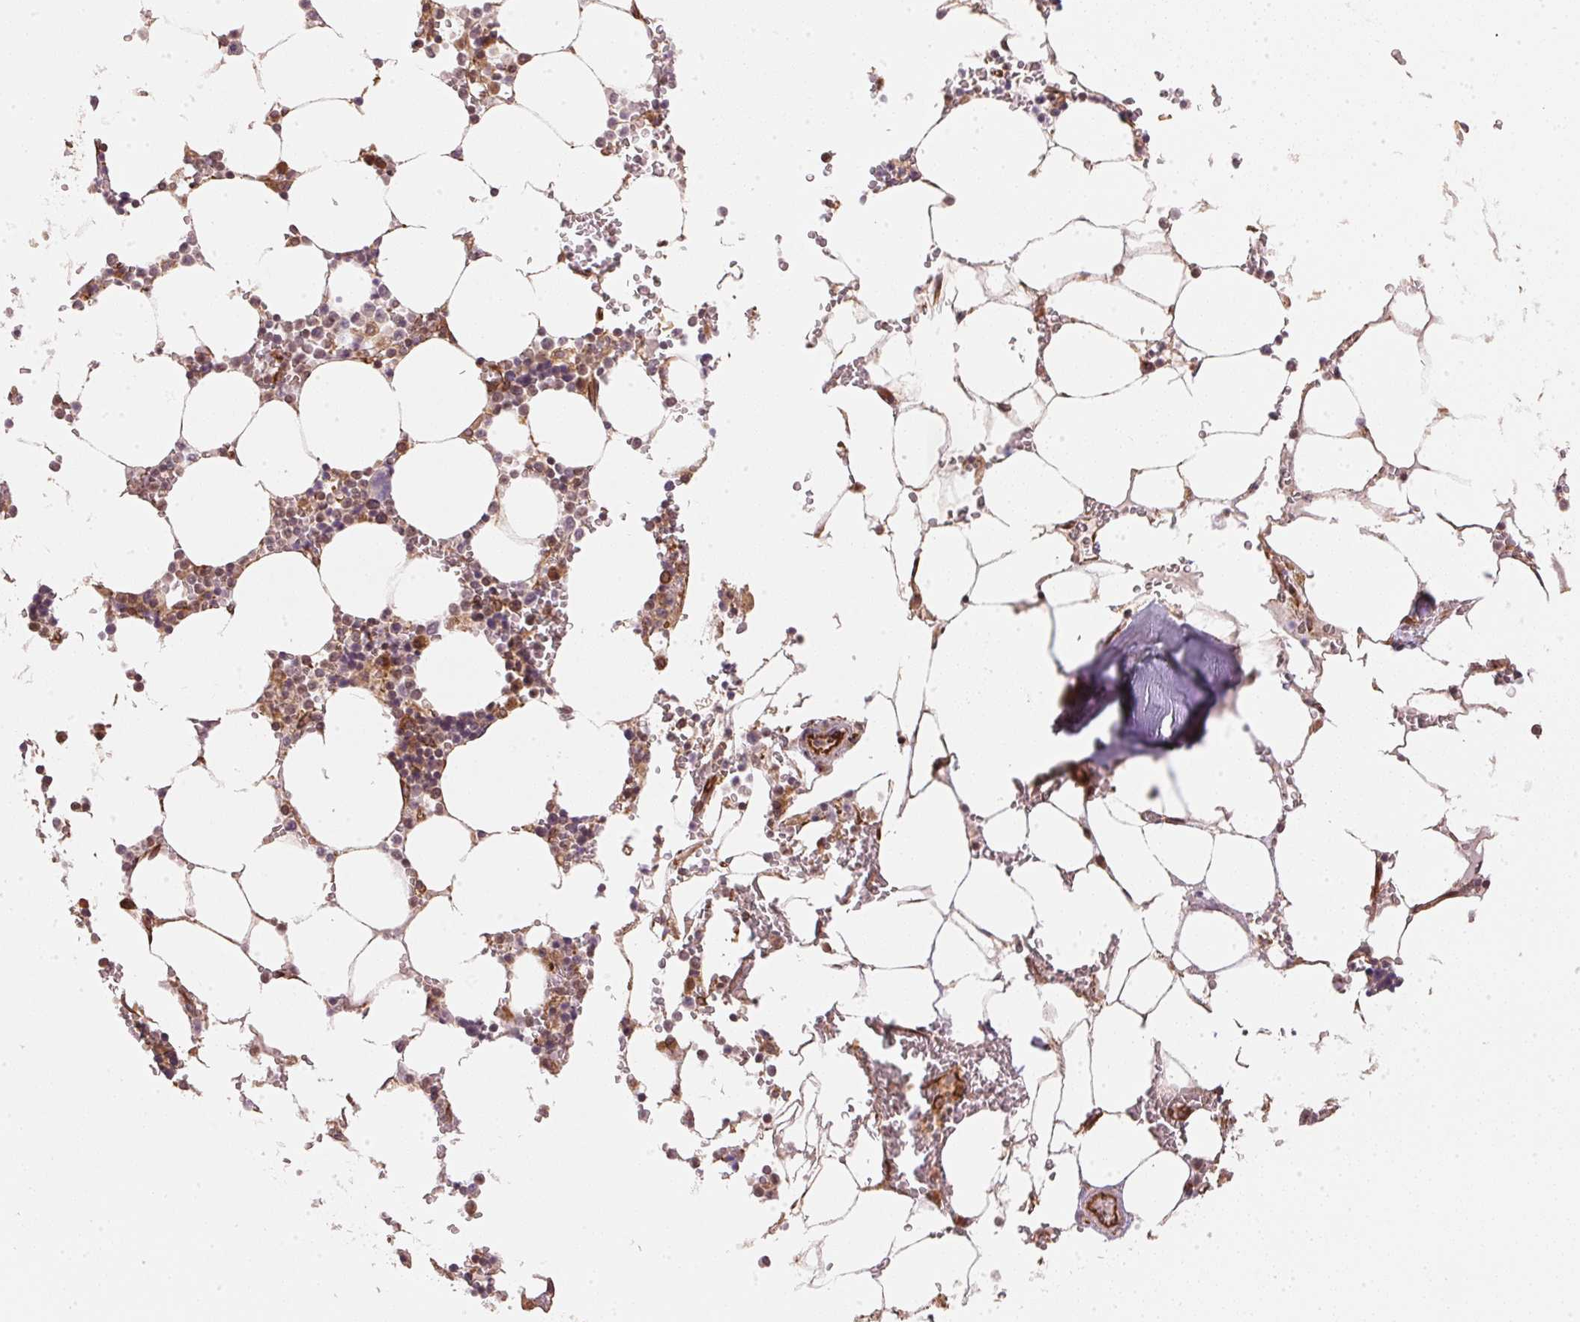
{"staining": {"intensity": "moderate", "quantity": "25%-75%", "location": "cytoplasmic/membranous"}, "tissue": "bone marrow", "cell_type": "Hematopoietic cells", "image_type": "normal", "snomed": [{"axis": "morphology", "description": "Normal tissue, NOS"}, {"axis": "topography", "description": "Bone marrow"}], "caption": "The image displays staining of benign bone marrow, revealing moderate cytoplasmic/membranous protein expression (brown color) within hematopoietic cells. Nuclei are stained in blue.", "gene": "STRN4", "patient": {"sex": "male", "age": 64}}